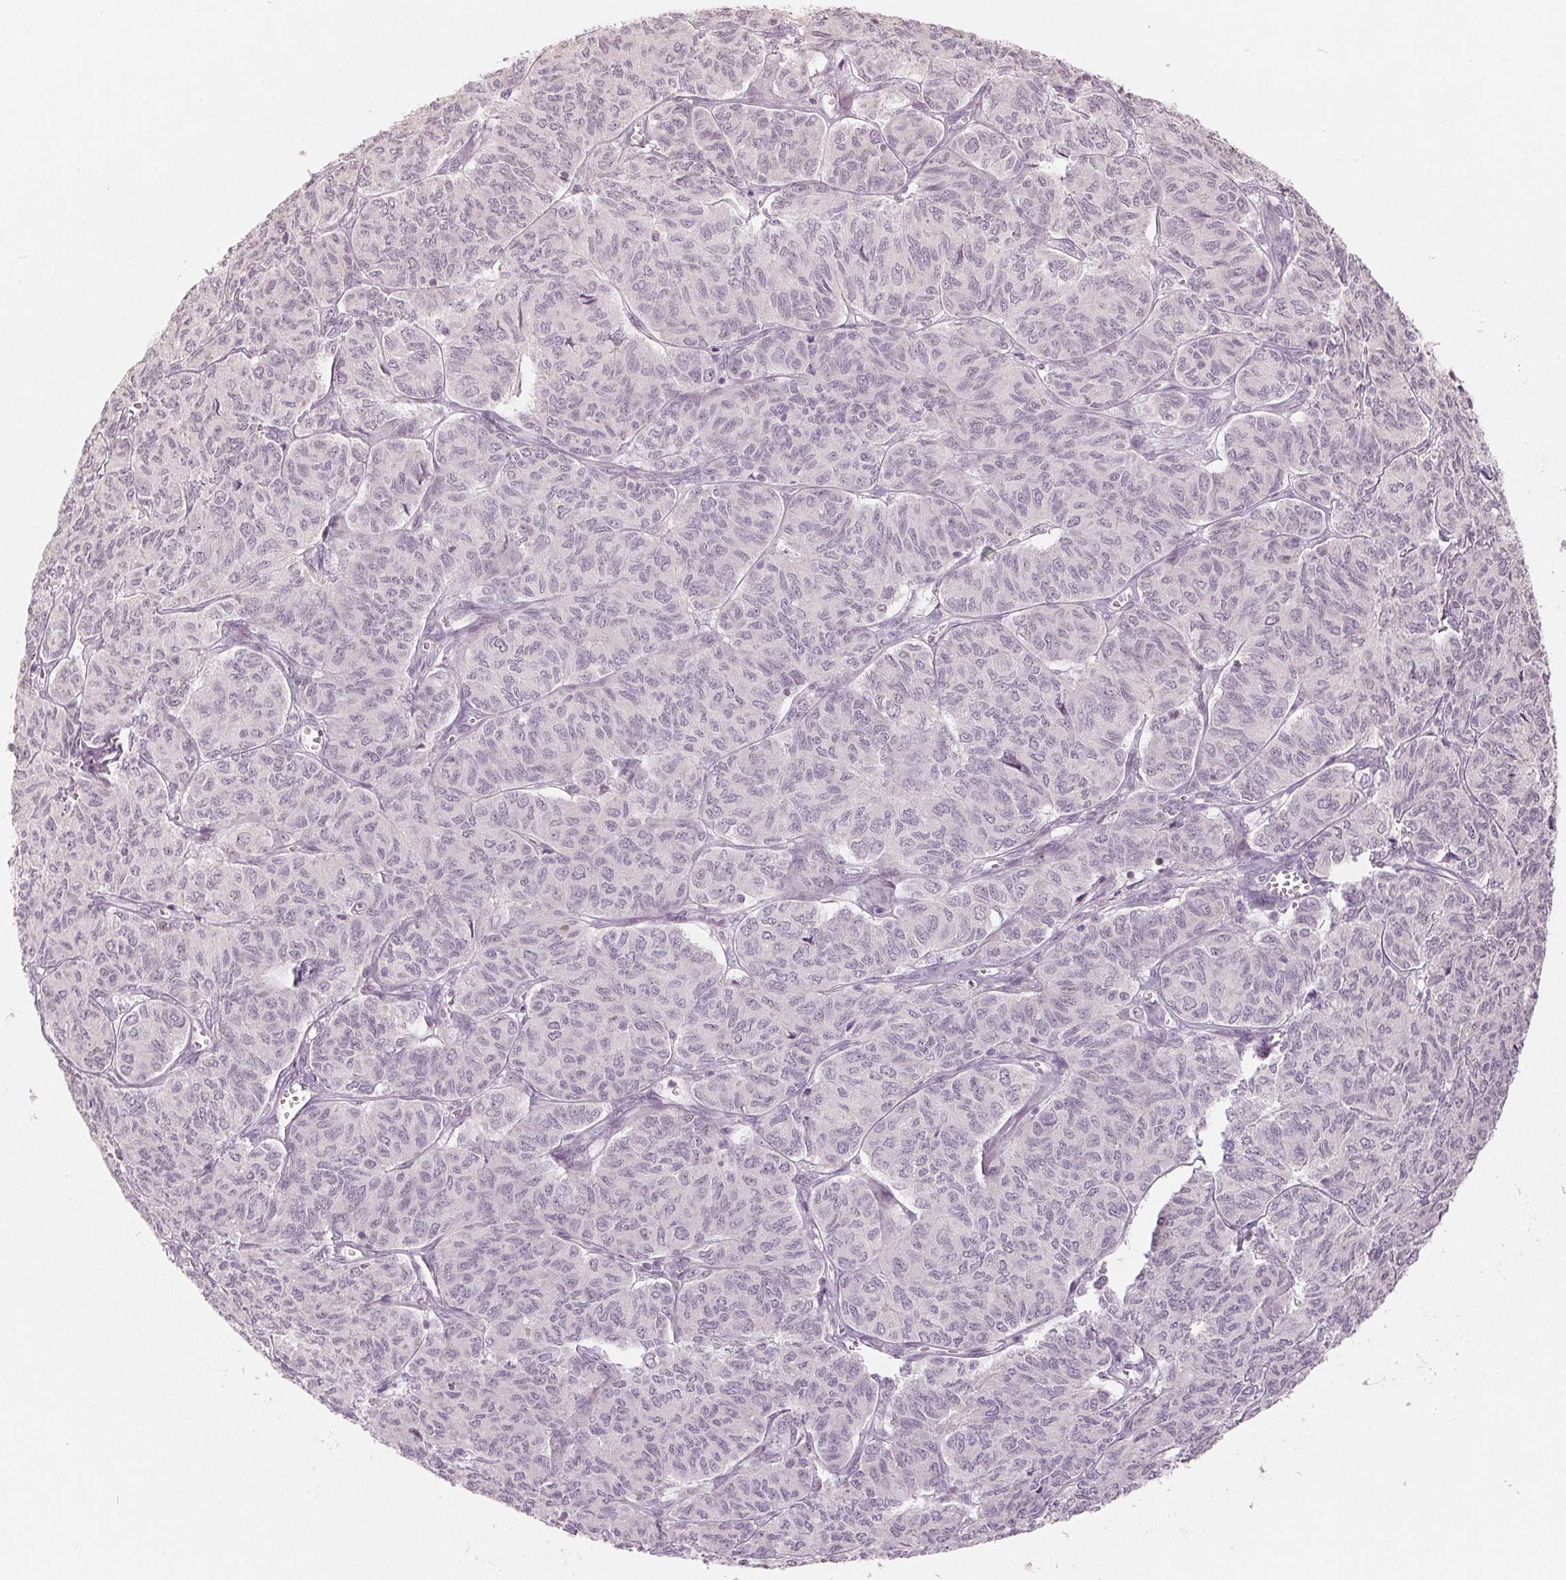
{"staining": {"intensity": "negative", "quantity": "none", "location": "none"}, "tissue": "ovarian cancer", "cell_type": "Tumor cells", "image_type": "cancer", "snomed": [{"axis": "morphology", "description": "Carcinoma, endometroid"}, {"axis": "topography", "description": "Ovary"}], "caption": "DAB (3,3'-diaminobenzidine) immunohistochemical staining of human endometroid carcinoma (ovarian) displays no significant staining in tumor cells.", "gene": "ZBBX", "patient": {"sex": "female", "age": 80}}